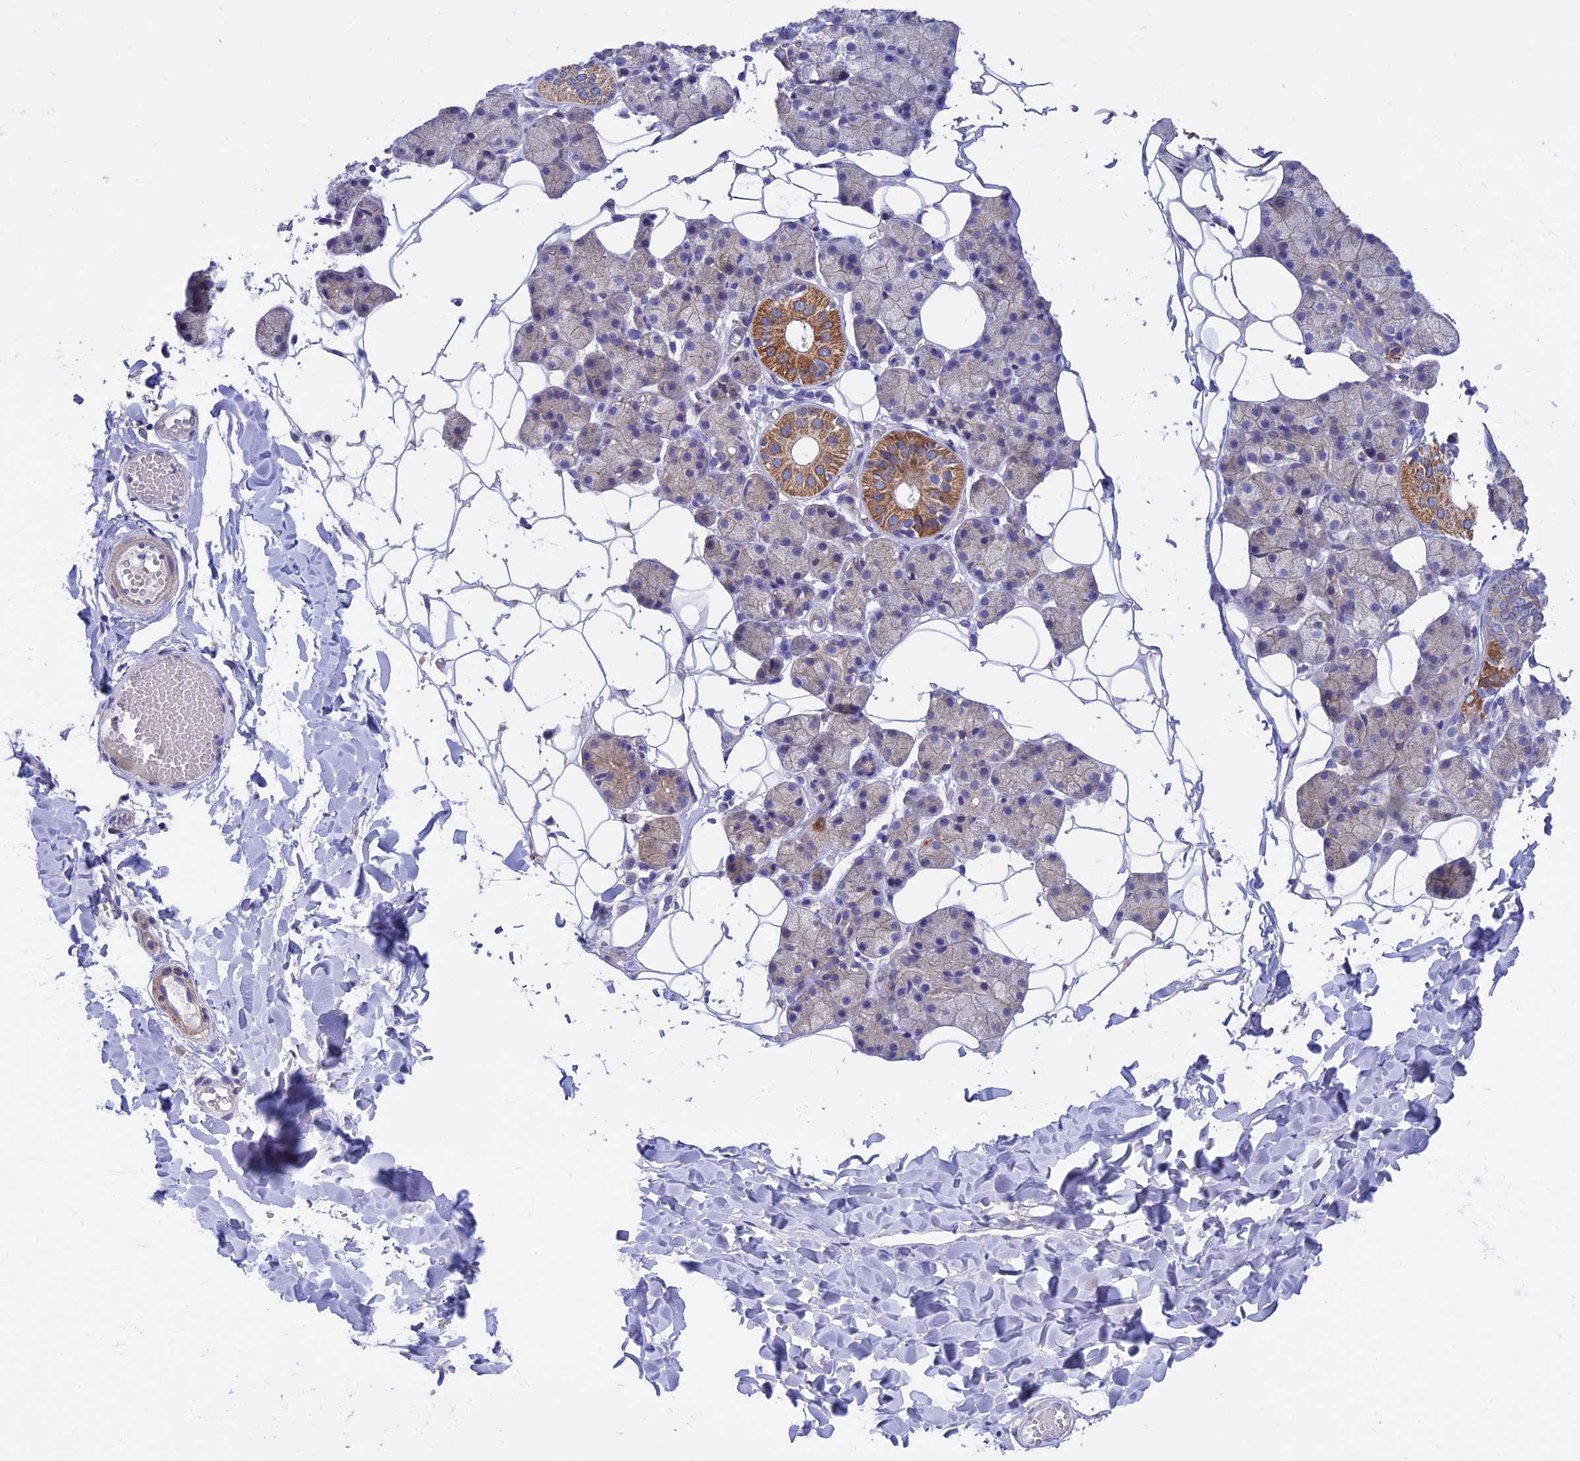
{"staining": {"intensity": "moderate", "quantity": "<25%", "location": "cytoplasmic/membranous"}, "tissue": "salivary gland", "cell_type": "Glandular cells", "image_type": "normal", "snomed": [{"axis": "morphology", "description": "Normal tissue, NOS"}, {"axis": "topography", "description": "Salivary gland"}], "caption": "This photomicrograph demonstrates unremarkable salivary gland stained with immunohistochemistry to label a protein in brown. The cytoplasmic/membranous of glandular cells show moderate positivity for the protein. Nuclei are counter-stained blue.", "gene": "ETFDH", "patient": {"sex": "female", "age": 33}}